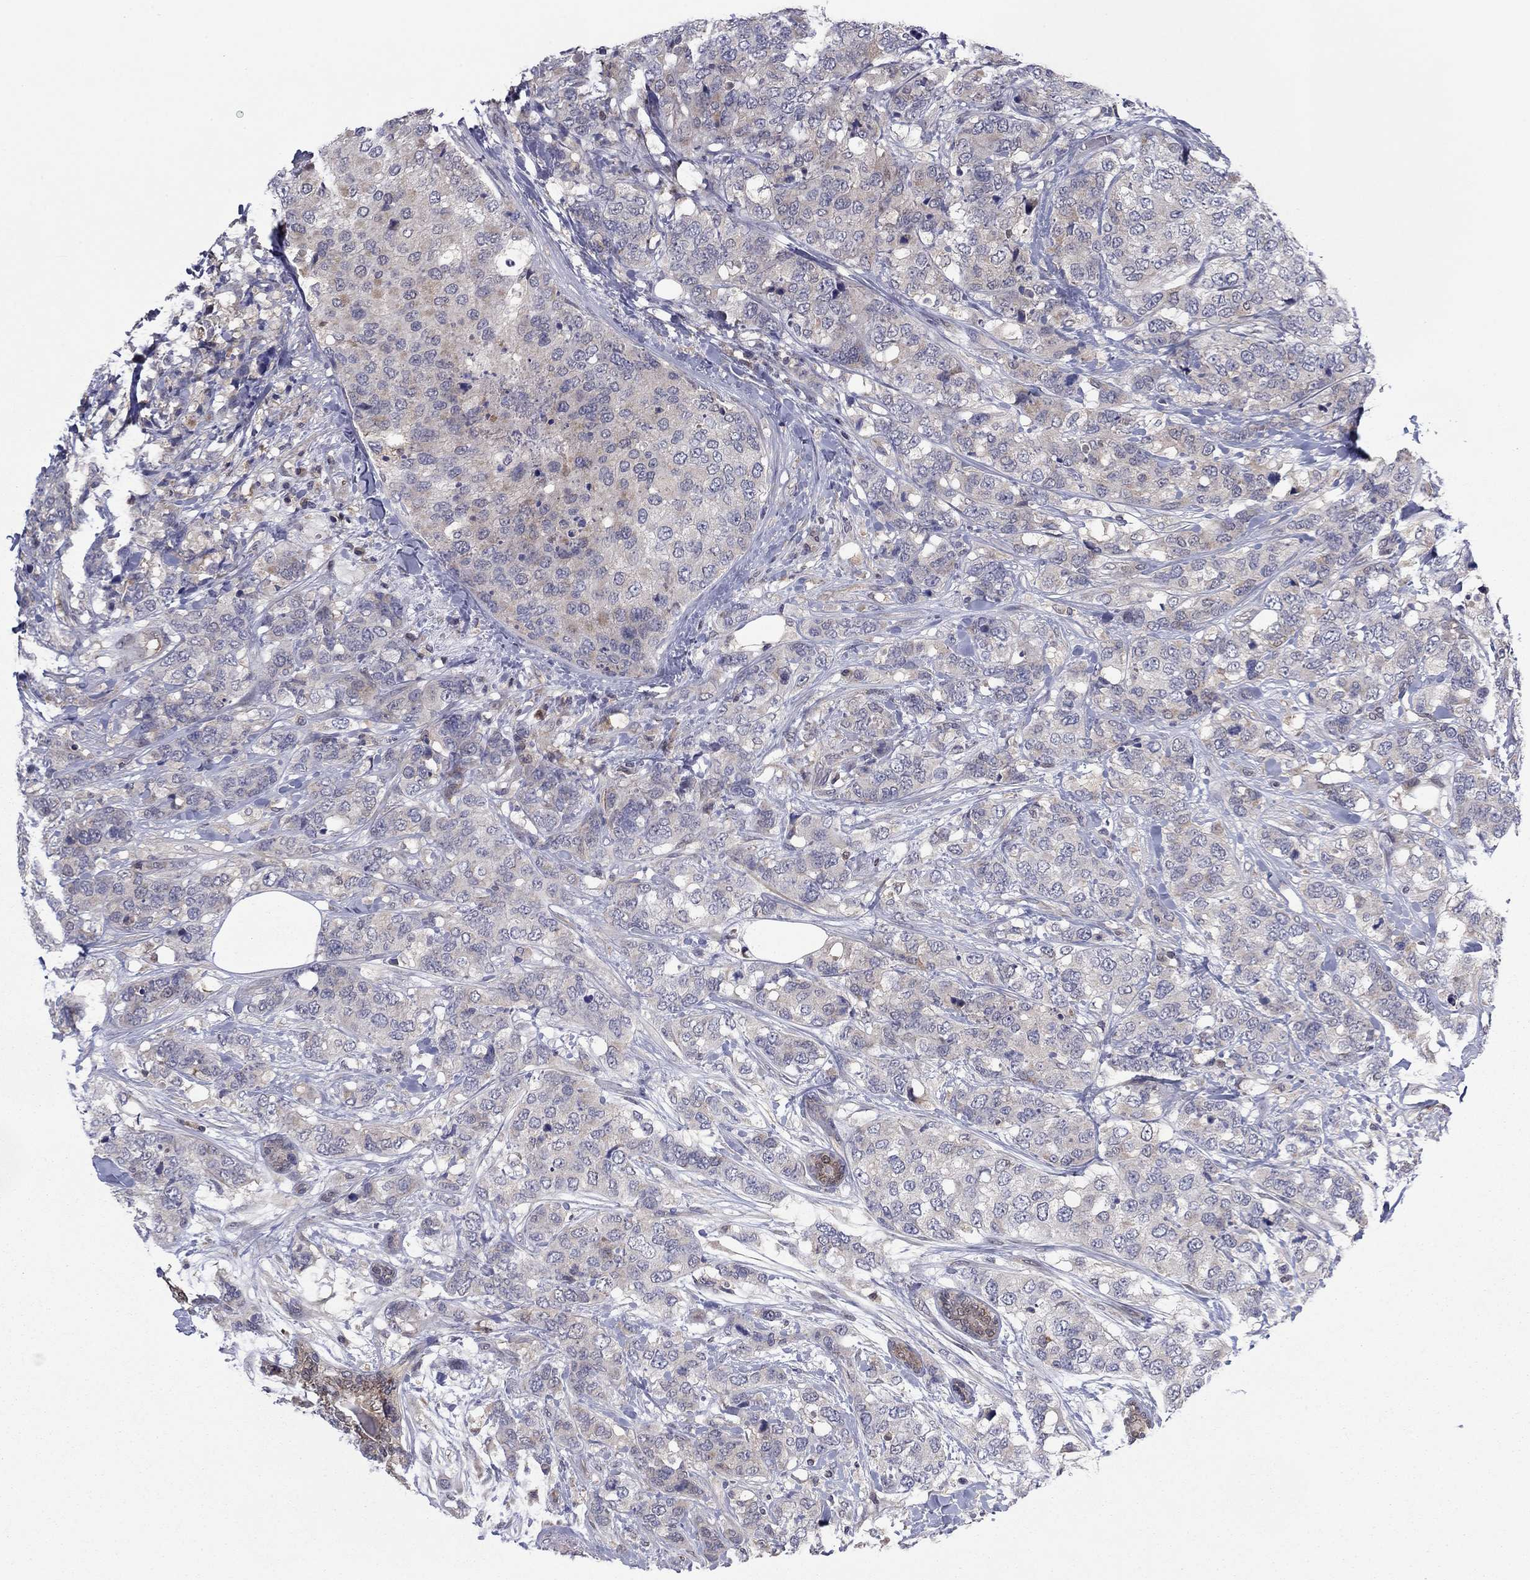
{"staining": {"intensity": "weak", "quantity": "<25%", "location": "cytoplasmic/membranous"}, "tissue": "breast cancer", "cell_type": "Tumor cells", "image_type": "cancer", "snomed": [{"axis": "morphology", "description": "Lobular carcinoma"}, {"axis": "topography", "description": "Breast"}], "caption": "Immunohistochemistry histopathology image of neoplastic tissue: human breast cancer (lobular carcinoma) stained with DAB (3,3'-diaminobenzidine) demonstrates no significant protein staining in tumor cells.", "gene": "GRHPR", "patient": {"sex": "female", "age": 59}}